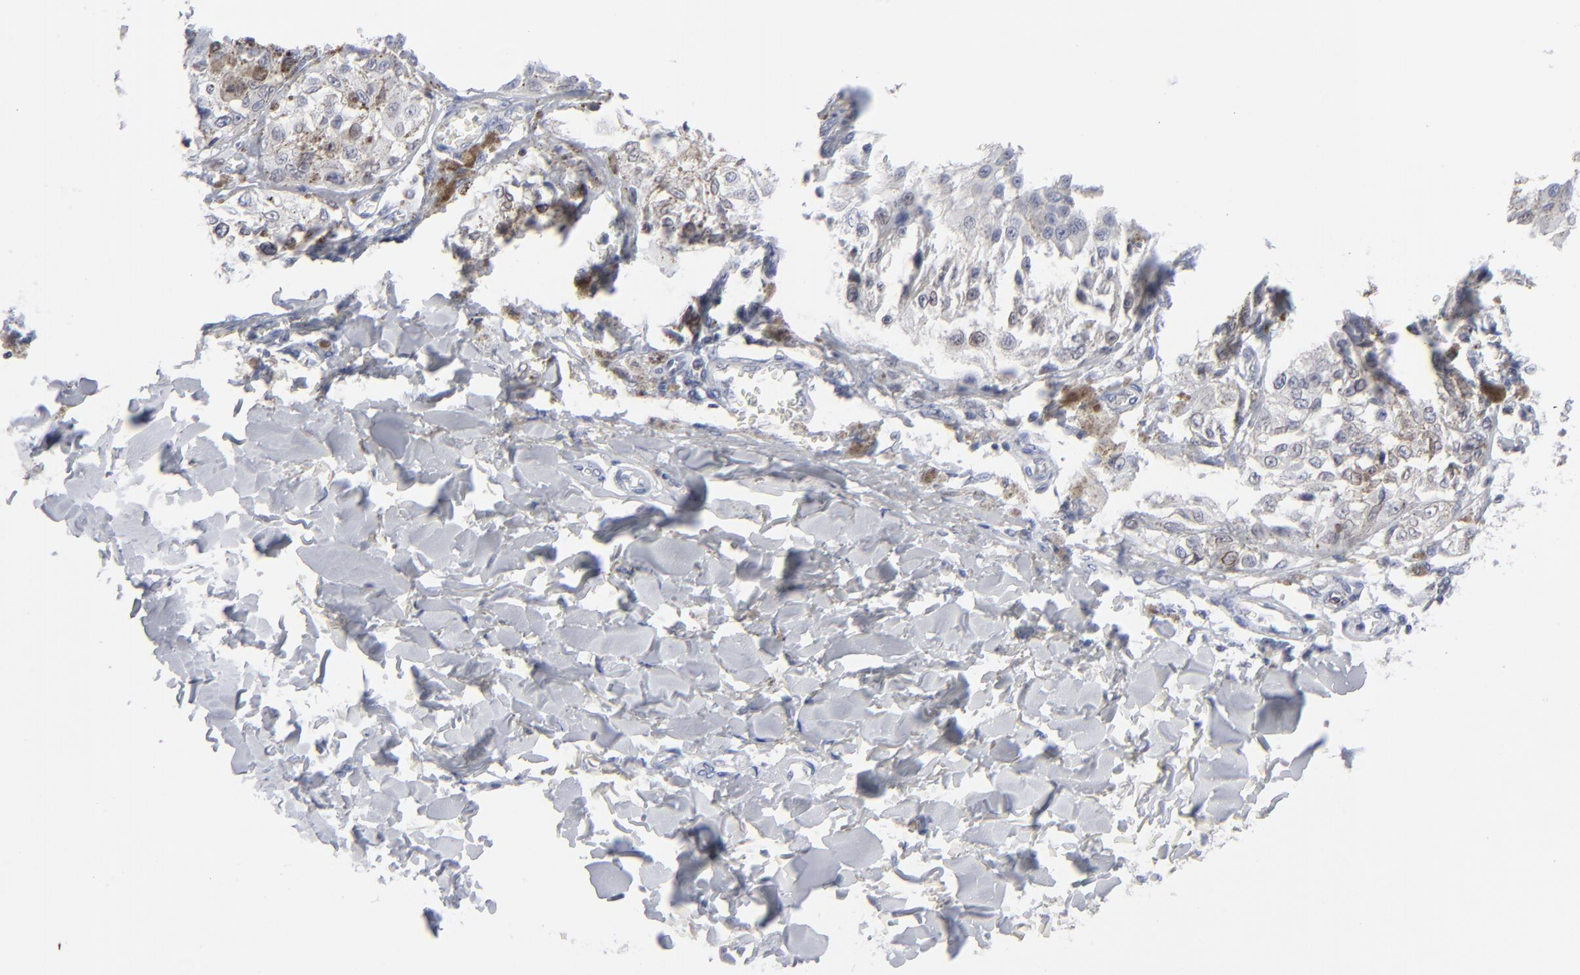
{"staining": {"intensity": "weak", "quantity": "25%-75%", "location": "cytoplasmic/membranous"}, "tissue": "melanoma", "cell_type": "Tumor cells", "image_type": "cancer", "snomed": [{"axis": "morphology", "description": "Malignant melanoma, NOS"}, {"axis": "topography", "description": "Skin"}], "caption": "Immunohistochemical staining of malignant melanoma displays low levels of weak cytoplasmic/membranous staining in about 25%-75% of tumor cells. Immunohistochemistry (ihc) stains the protein in brown and the nuclei are stained blue.", "gene": "NUP88", "patient": {"sex": "female", "age": 82}}